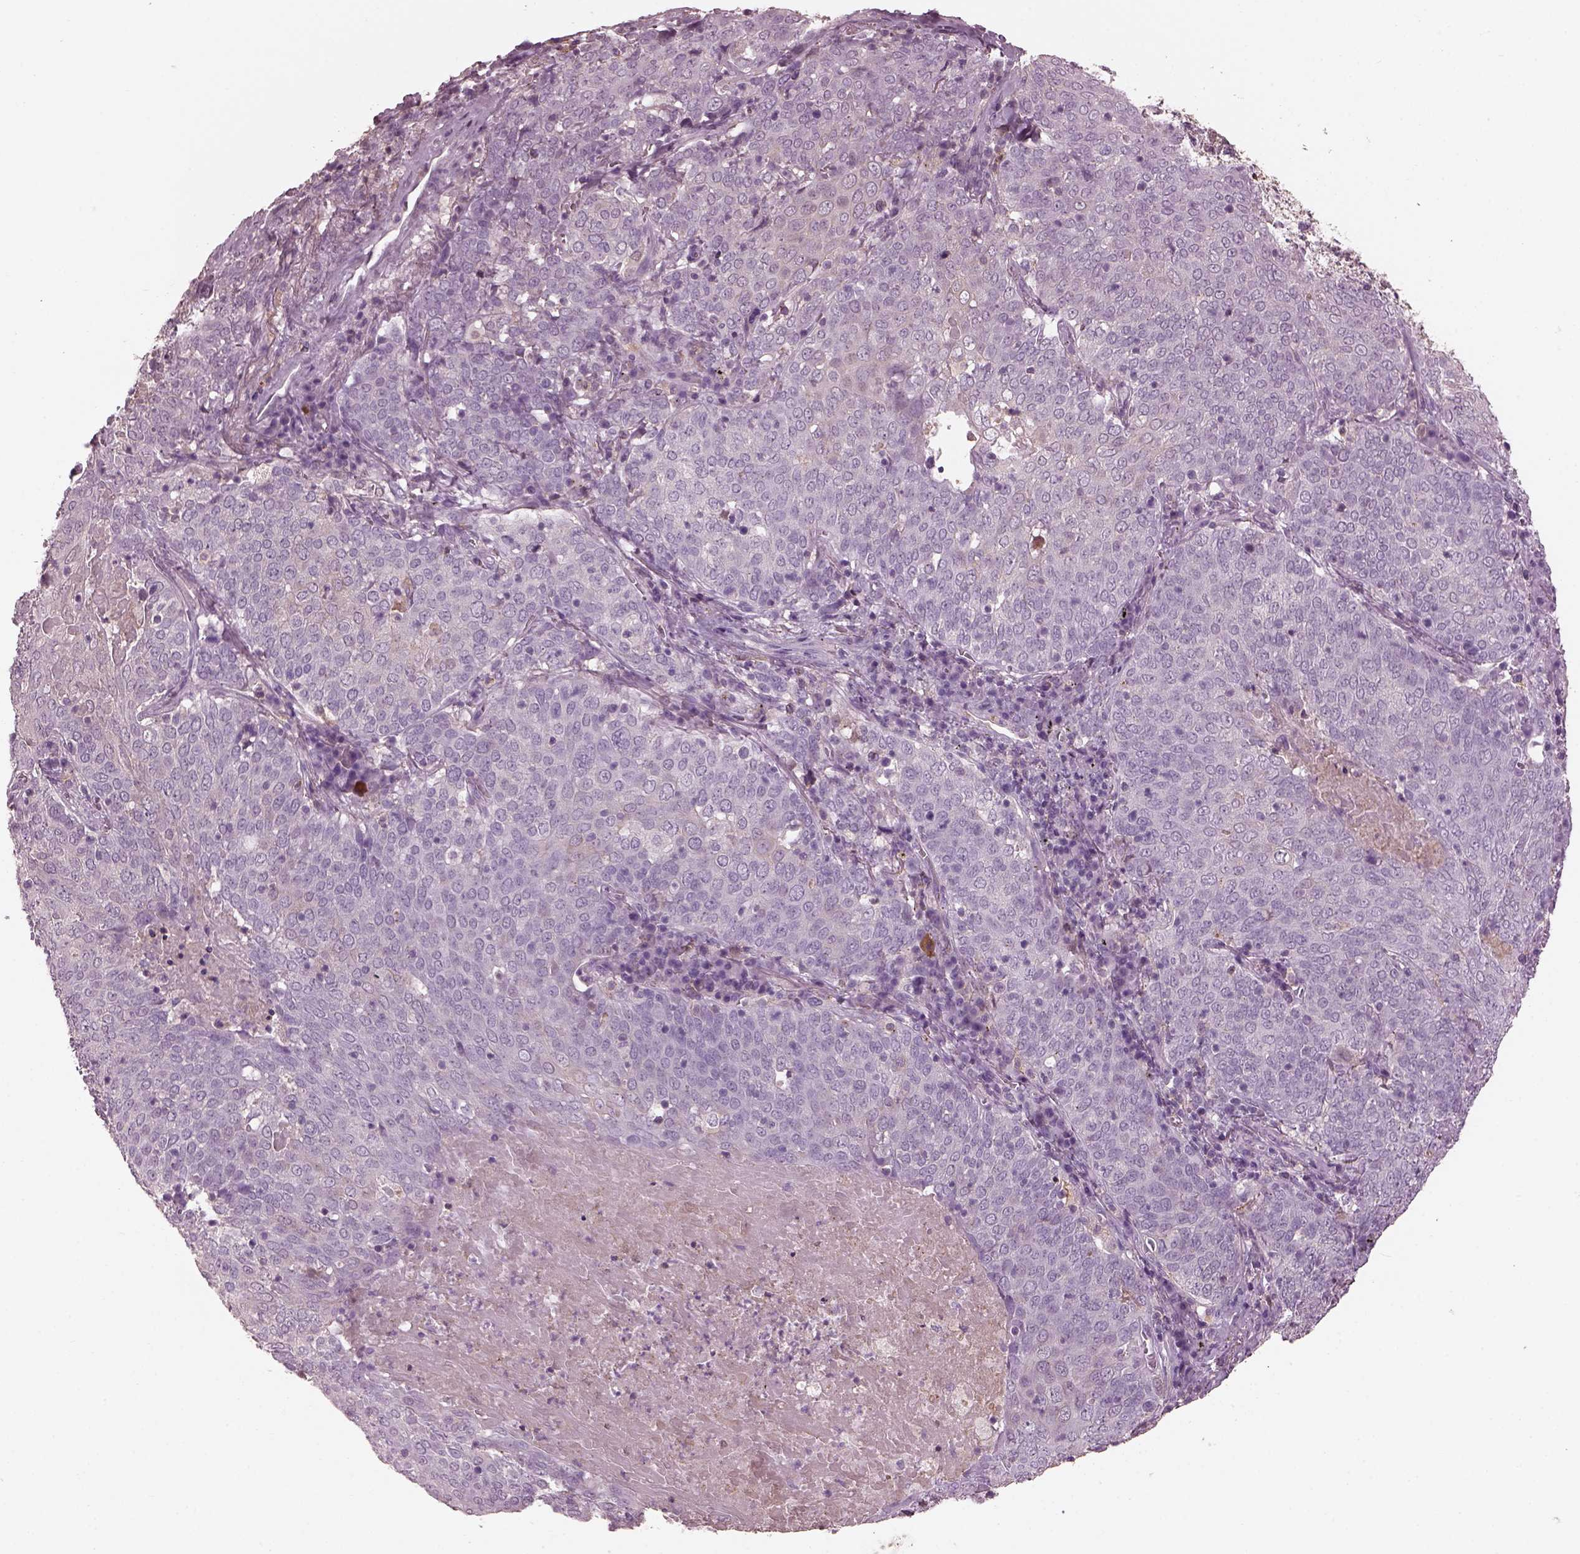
{"staining": {"intensity": "negative", "quantity": "none", "location": "none"}, "tissue": "lung cancer", "cell_type": "Tumor cells", "image_type": "cancer", "snomed": [{"axis": "morphology", "description": "Squamous cell carcinoma, NOS"}, {"axis": "topography", "description": "Lung"}], "caption": "IHC of lung cancer (squamous cell carcinoma) reveals no expression in tumor cells. (DAB immunohistochemistry visualized using brightfield microscopy, high magnification).", "gene": "SRI", "patient": {"sex": "male", "age": 82}}